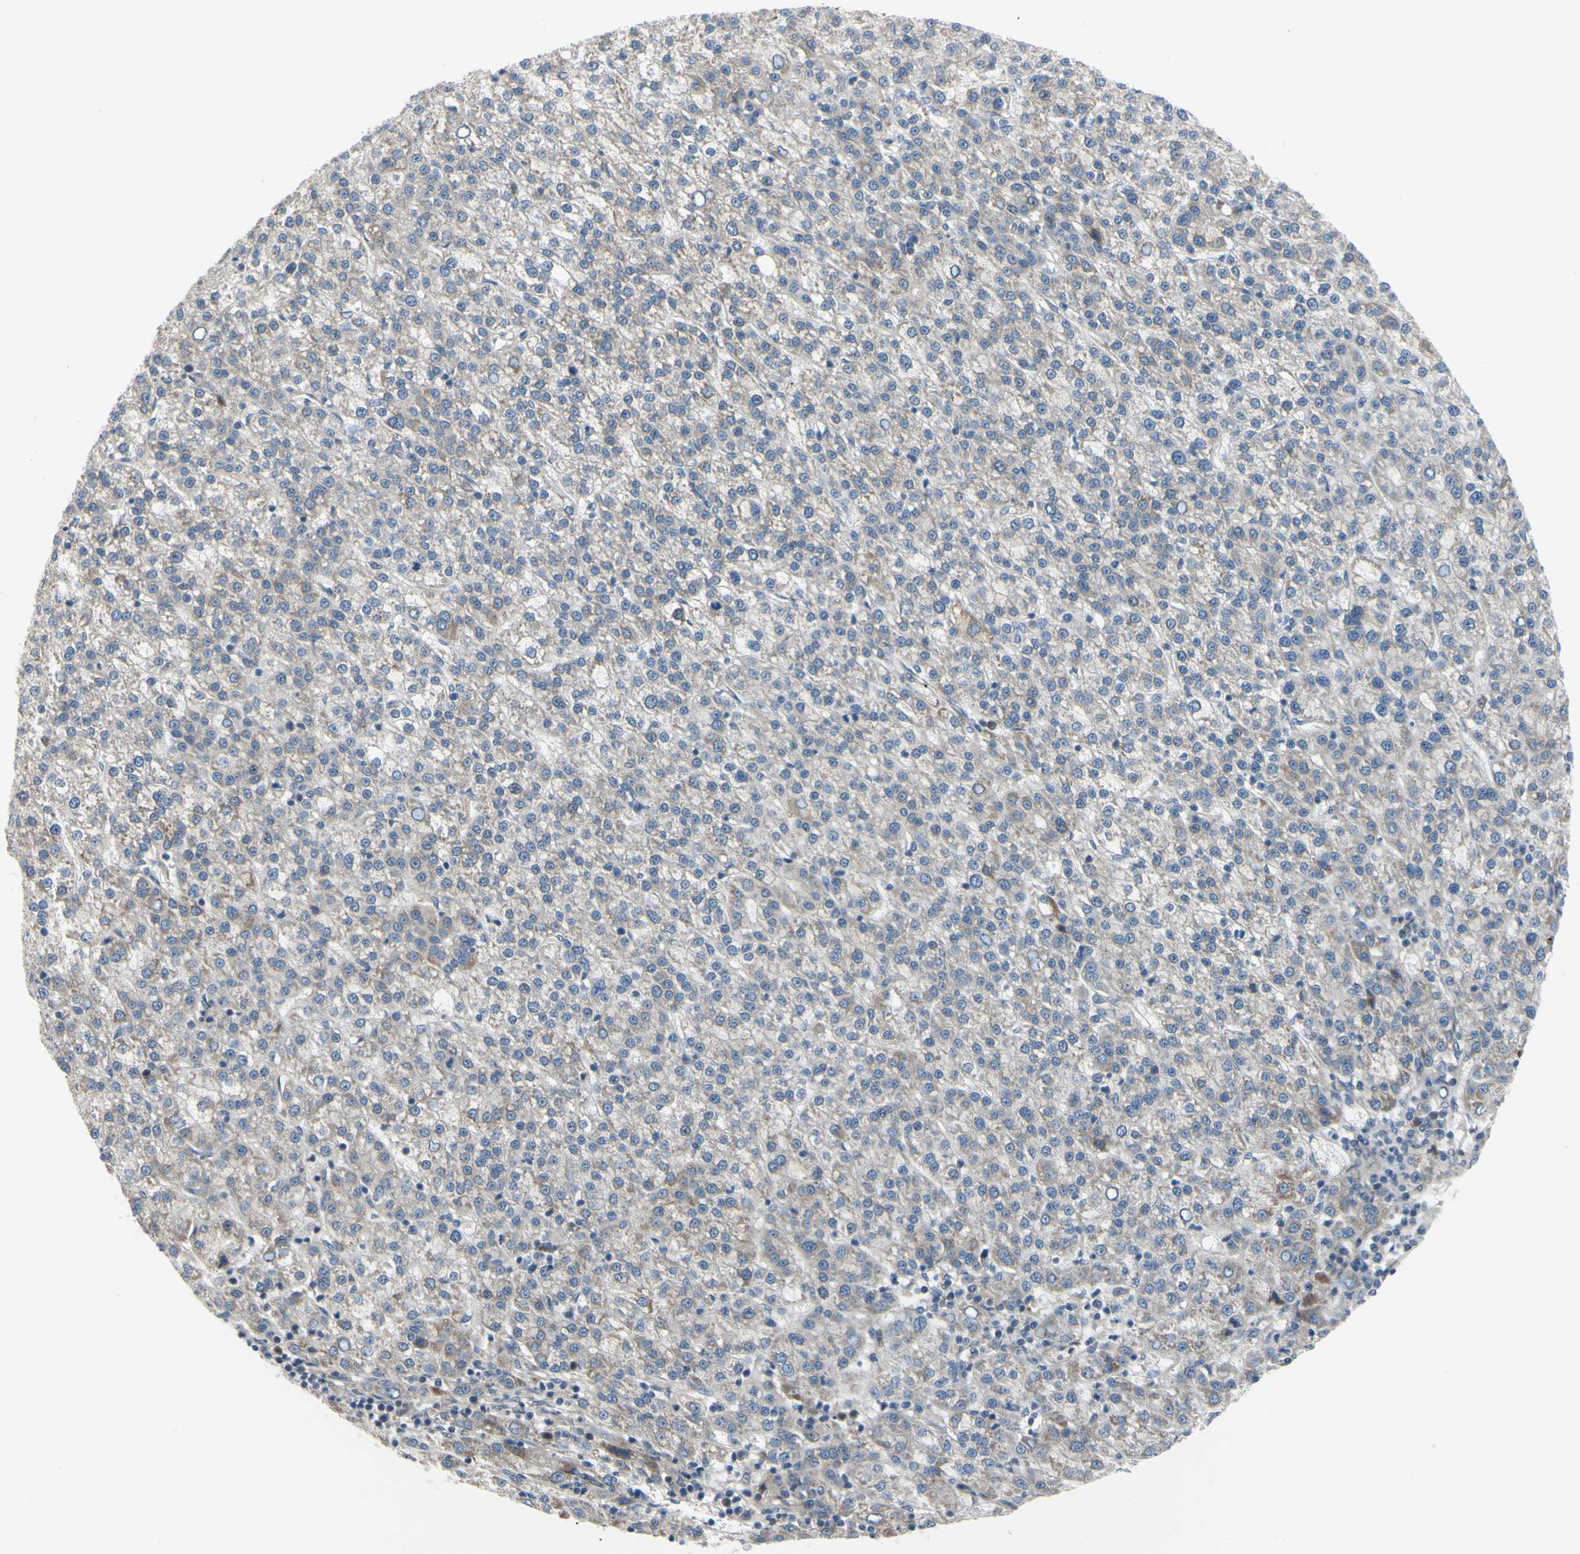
{"staining": {"intensity": "moderate", "quantity": "<25%", "location": "cytoplasmic/membranous"}, "tissue": "liver cancer", "cell_type": "Tumor cells", "image_type": "cancer", "snomed": [{"axis": "morphology", "description": "Carcinoma, Hepatocellular, NOS"}, {"axis": "topography", "description": "Liver"}], "caption": "Protein staining shows moderate cytoplasmic/membranous staining in approximately <25% of tumor cells in liver cancer.", "gene": "COMMD9", "patient": {"sex": "female", "age": 58}}